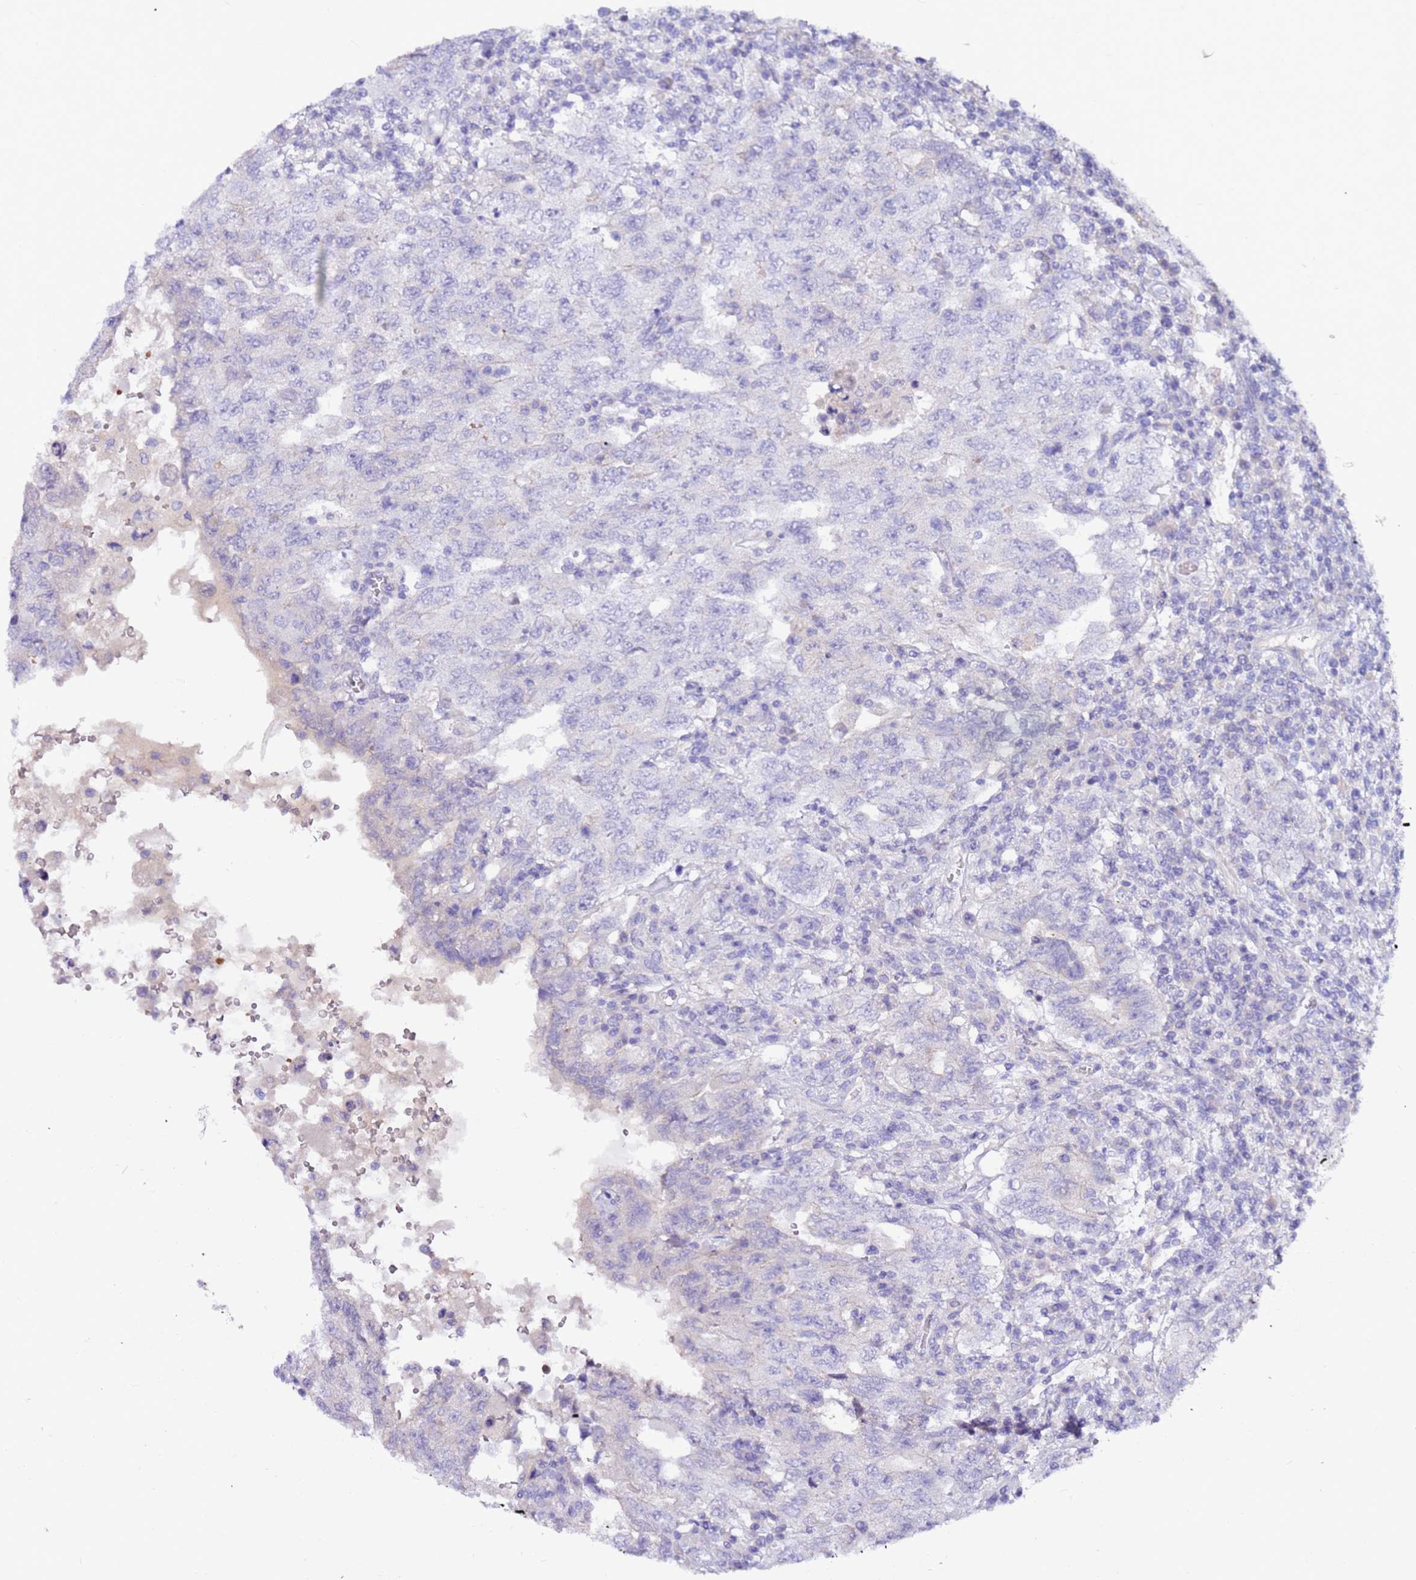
{"staining": {"intensity": "negative", "quantity": "none", "location": "none"}, "tissue": "testis cancer", "cell_type": "Tumor cells", "image_type": "cancer", "snomed": [{"axis": "morphology", "description": "Carcinoma, Embryonal, NOS"}, {"axis": "topography", "description": "Testis"}], "caption": "High power microscopy histopathology image of an immunohistochemistry image of testis cancer, revealing no significant positivity in tumor cells.", "gene": "DCDC2B", "patient": {"sex": "male", "age": 26}}